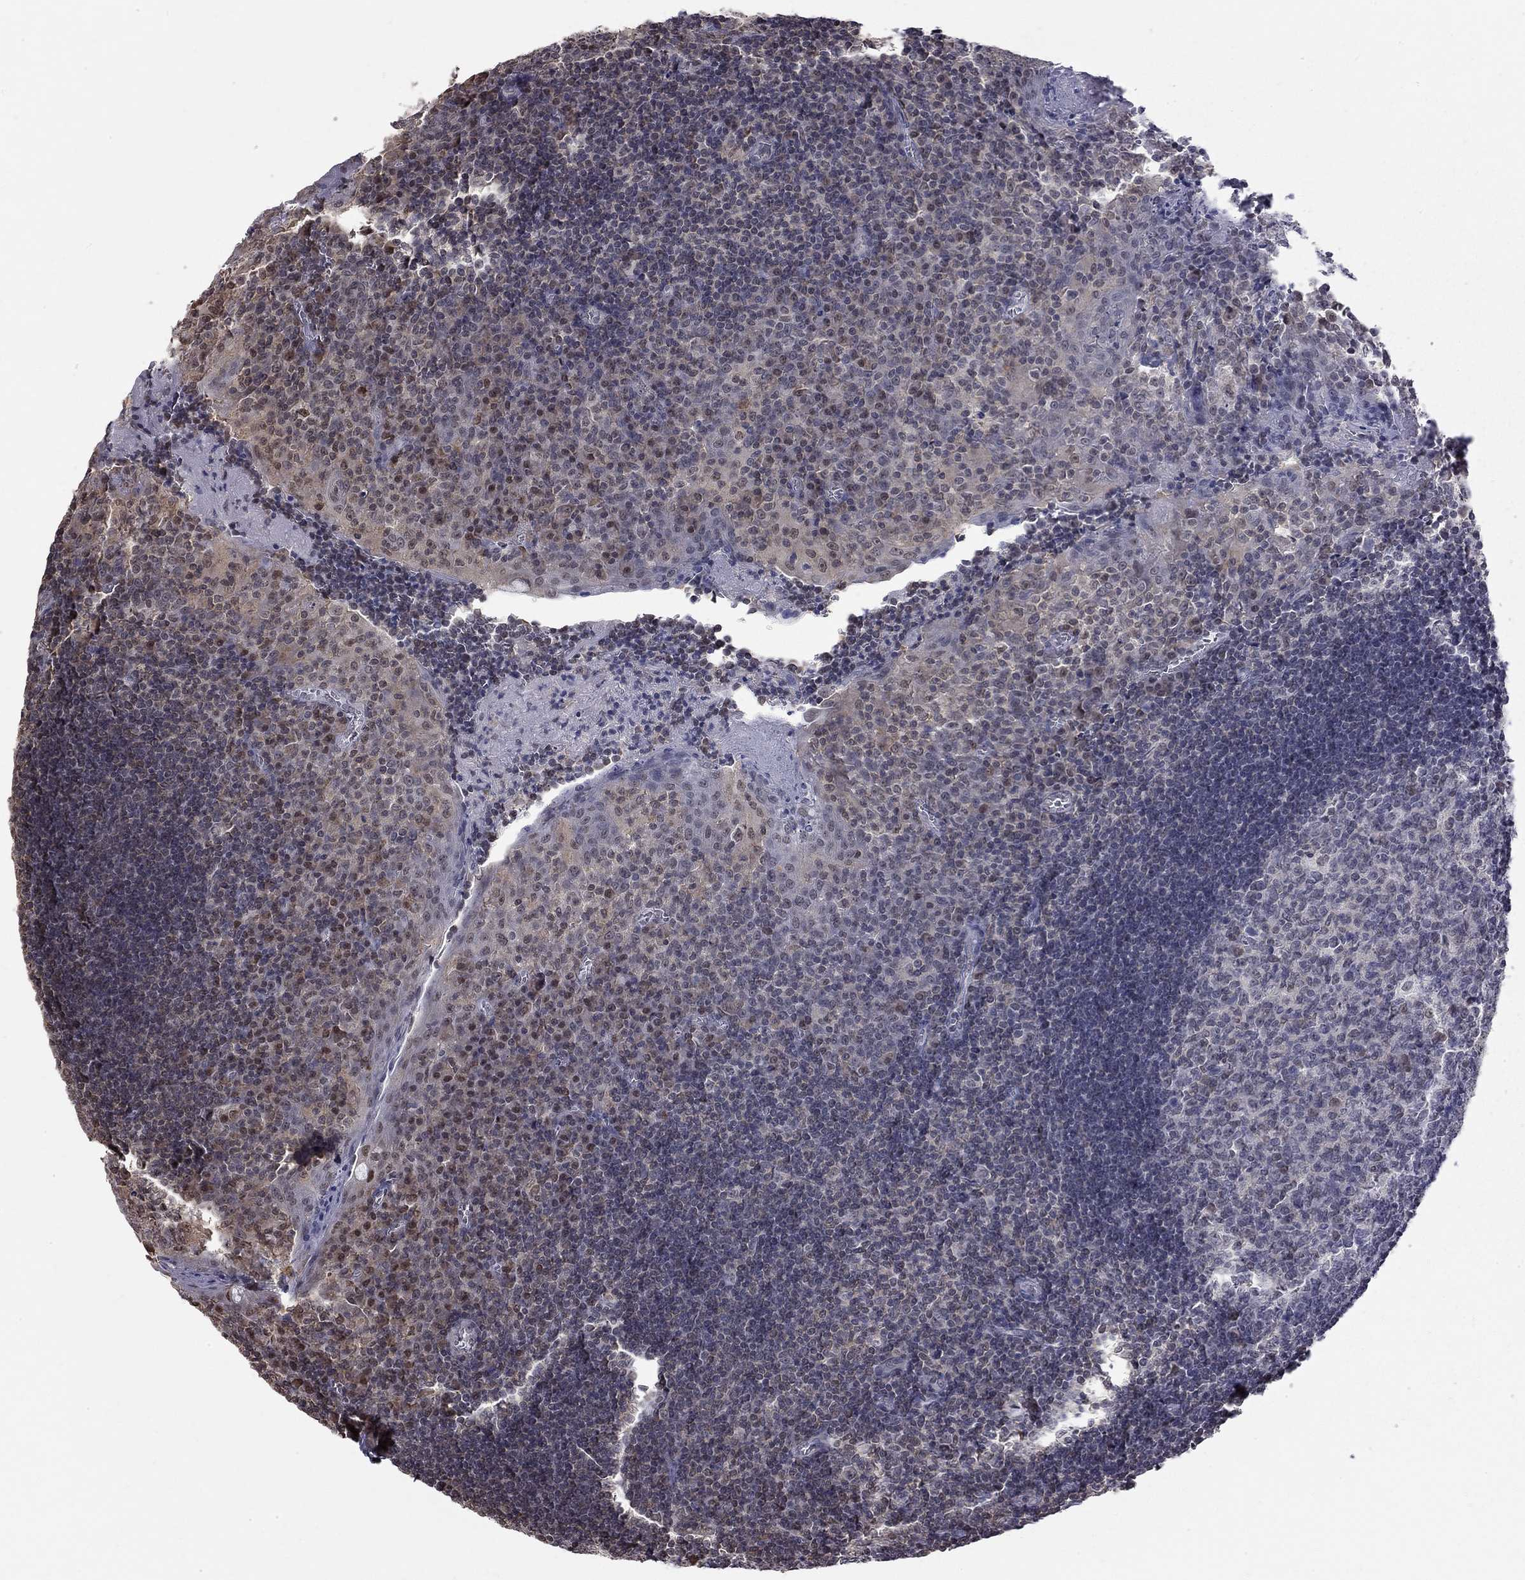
{"staining": {"intensity": "weak", "quantity": "<25%", "location": "nuclear"}, "tissue": "tonsil", "cell_type": "Germinal center cells", "image_type": "normal", "snomed": [{"axis": "morphology", "description": "Normal tissue, NOS"}, {"axis": "topography", "description": "Tonsil"}], "caption": "Germinal center cells show no significant staining in benign tonsil. The staining was performed using DAB (3,3'-diaminobenzidine) to visualize the protein expression in brown, while the nuclei were stained in blue with hematoxylin (Magnification: 20x).", "gene": "RFWD3", "patient": {"sex": "female", "age": 12}}